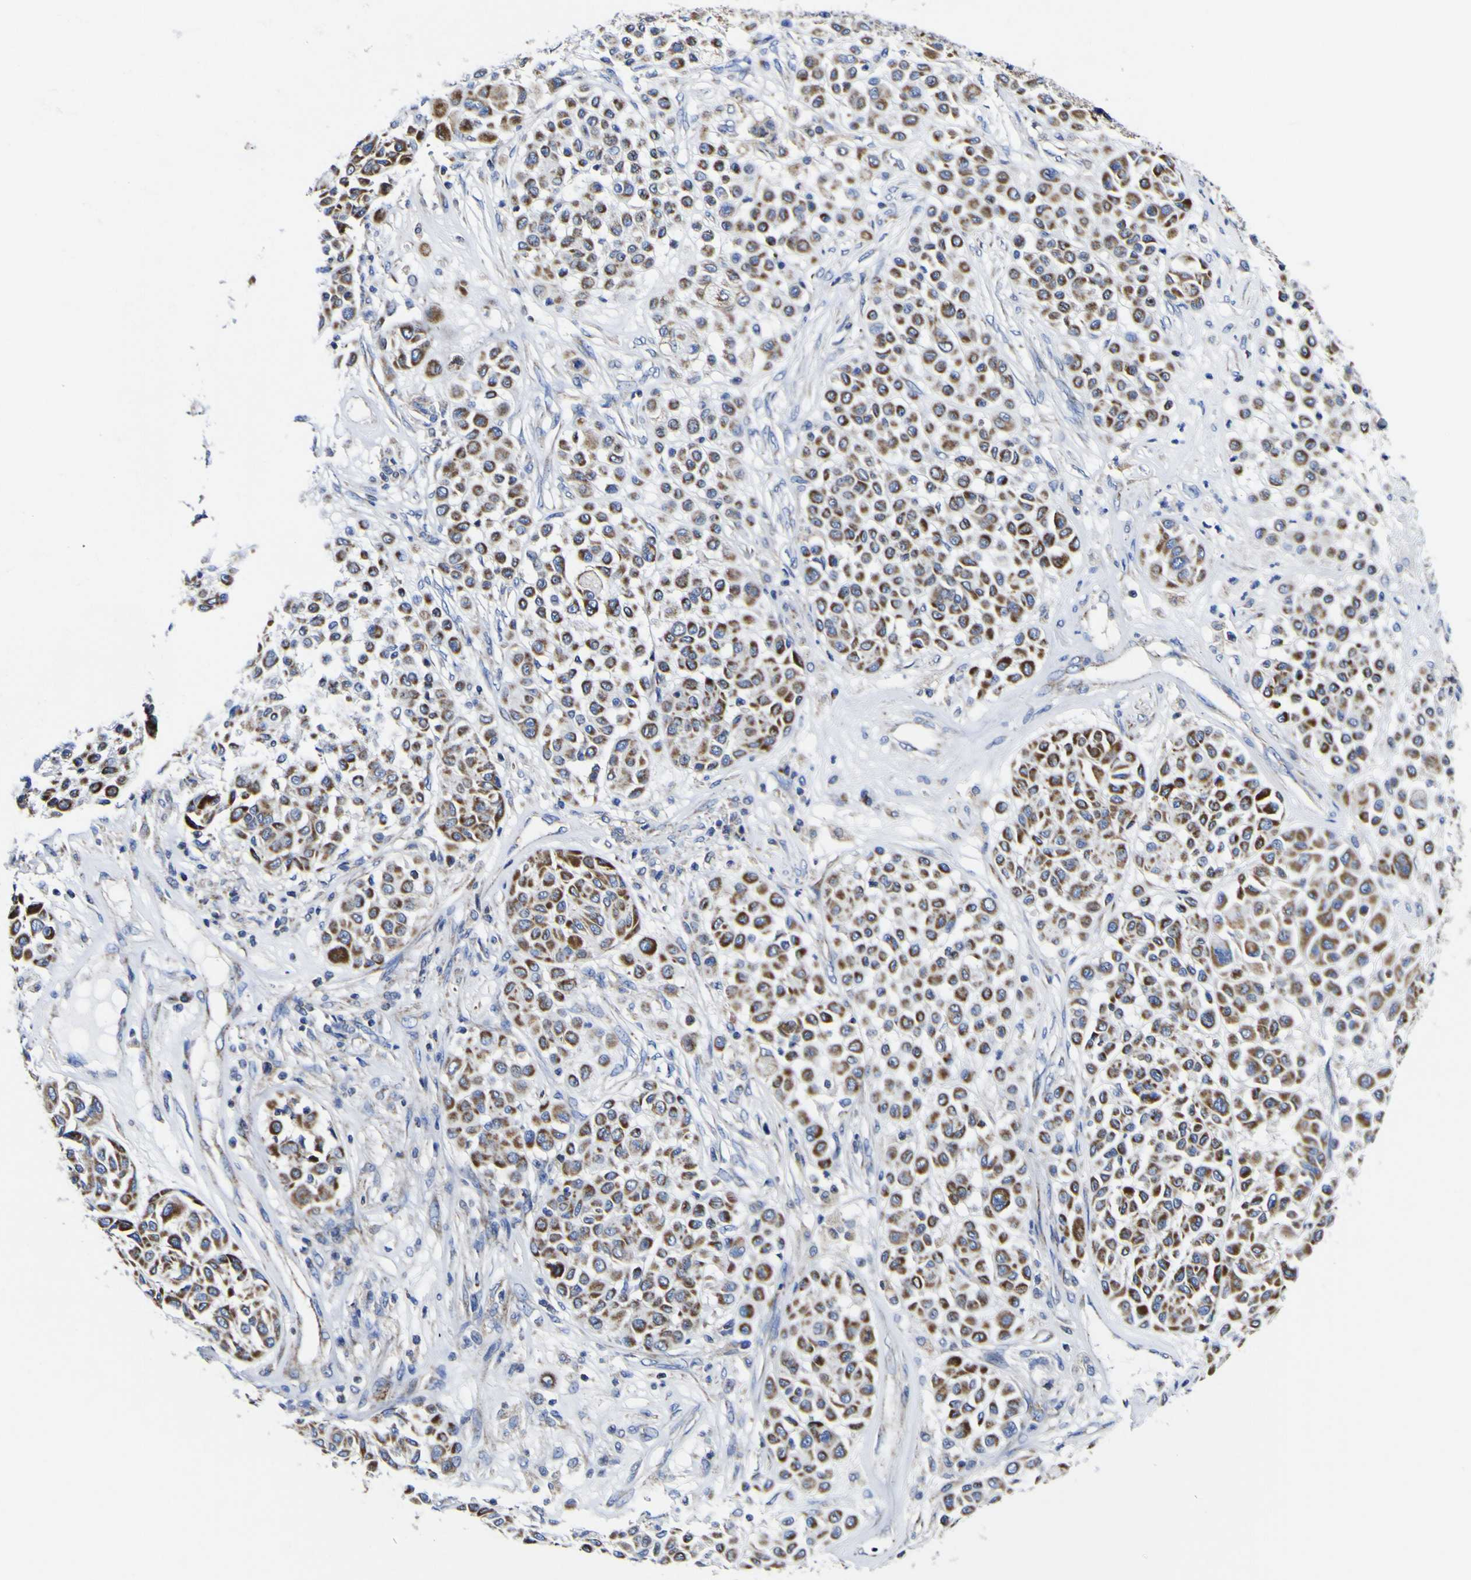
{"staining": {"intensity": "strong", "quantity": "25%-75%", "location": "cytoplasmic/membranous"}, "tissue": "melanoma", "cell_type": "Tumor cells", "image_type": "cancer", "snomed": [{"axis": "morphology", "description": "Malignant melanoma, Metastatic site"}, {"axis": "topography", "description": "Soft tissue"}], "caption": "Tumor cells reveal high levels of strong cytoplasmic/membranous positivity in about 25%-75% of cells in human melanoma. (IHC, brightfield microscopy, high magnification).", "gene": "CCDC90B", "patient": {"sex": "male", "age": 41}}